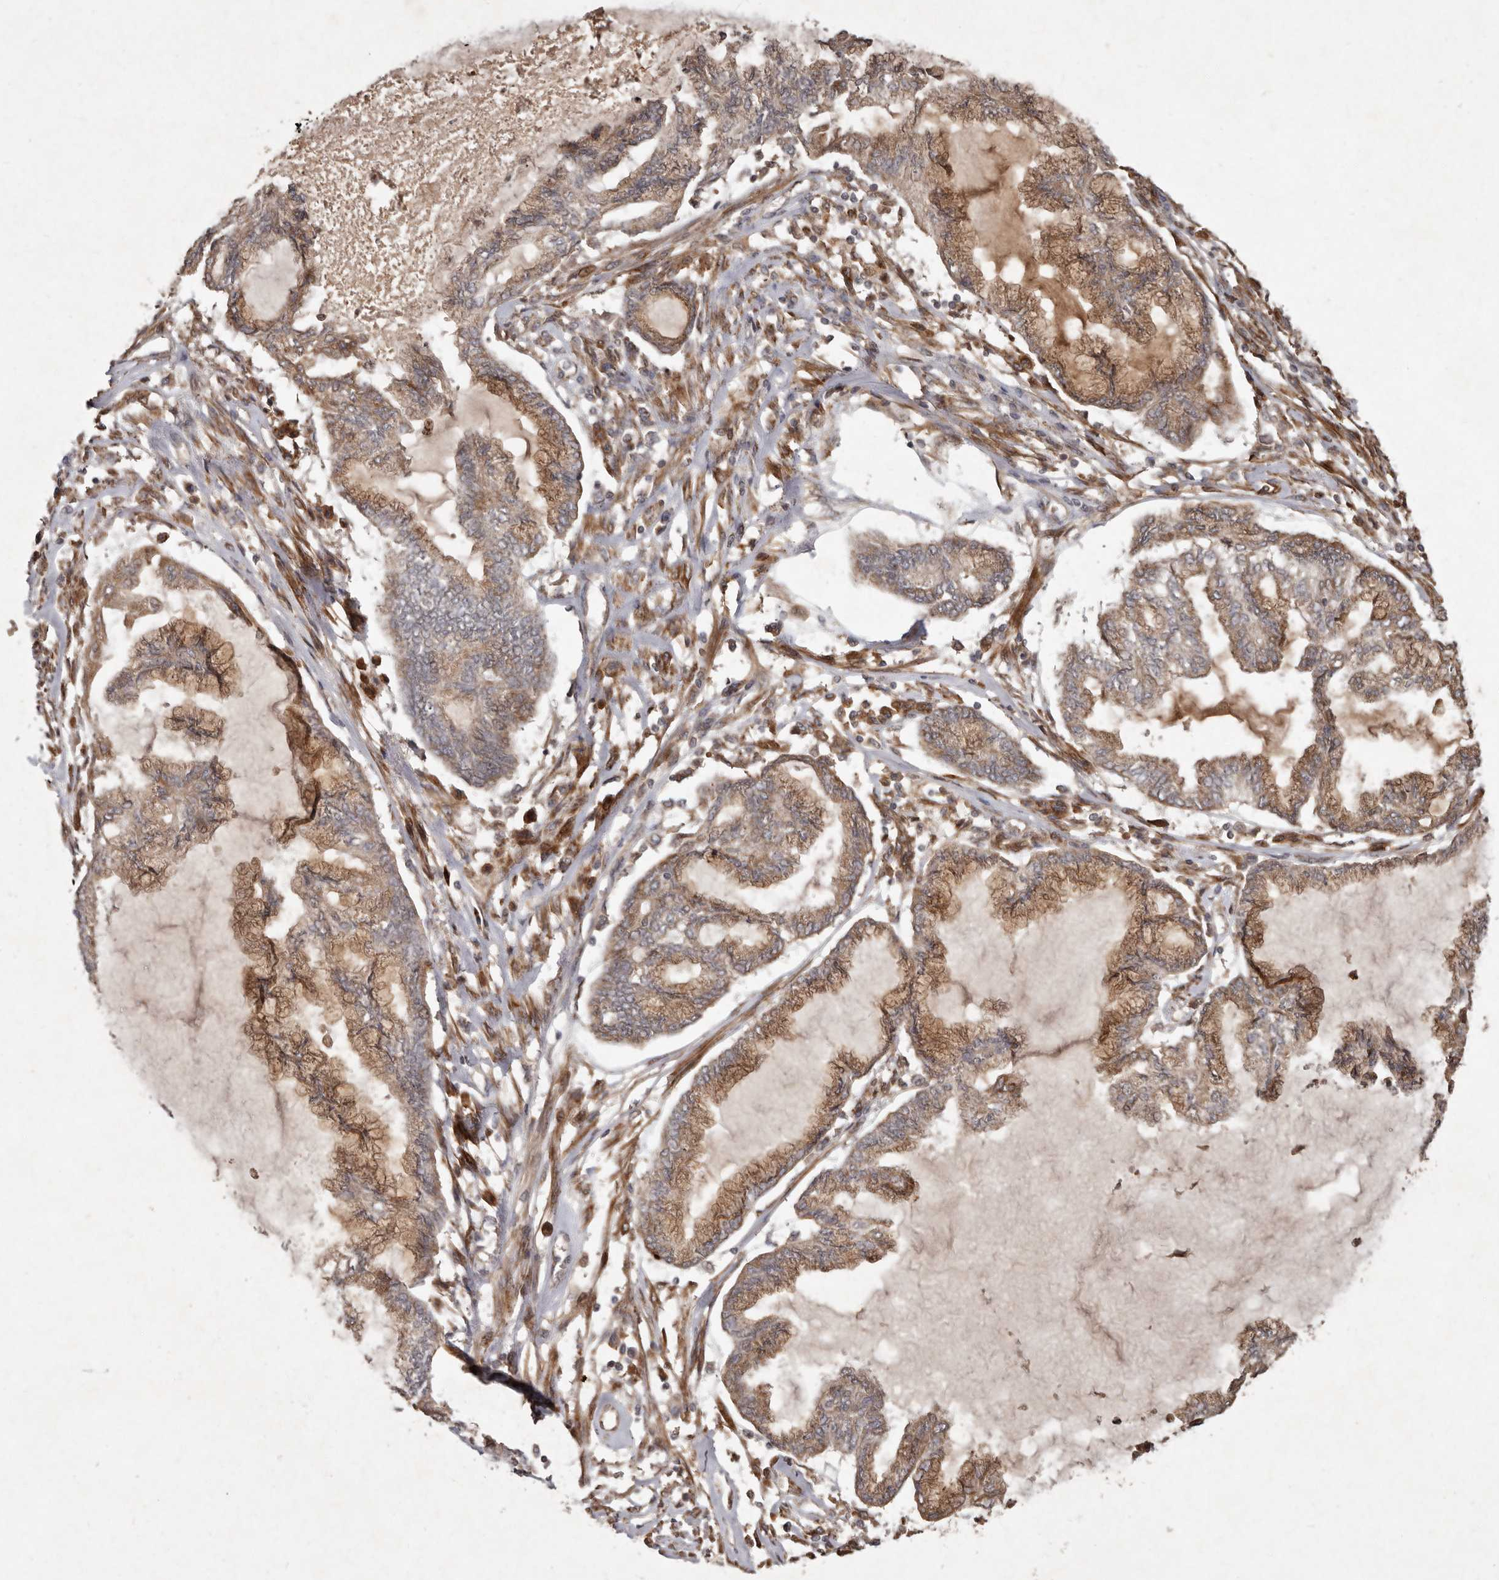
{"staining": {"intensity": "moderate", "quantity": ">75%", "location": "cytoplasmic/membranous"}, "tissue": "endometrial cancer", "cell_type": "Tumor cells", "image_type": "cancer", "snomed": [{"axis": "morphology", "description": "Adenocarcinoma, NOS"}, {"axis": "topography", "description": "Endometrium"}], "caption": "Immunohistochemical staining of human adenocarcinoma (endometrial) displays medium levels of moderate cytoplasmic/membranous positivity in about >75% of tumor cells. Nuclei are stained in blue.", "gene": "SEMA3A", "patient": {"sex": "female", "age": 86}}